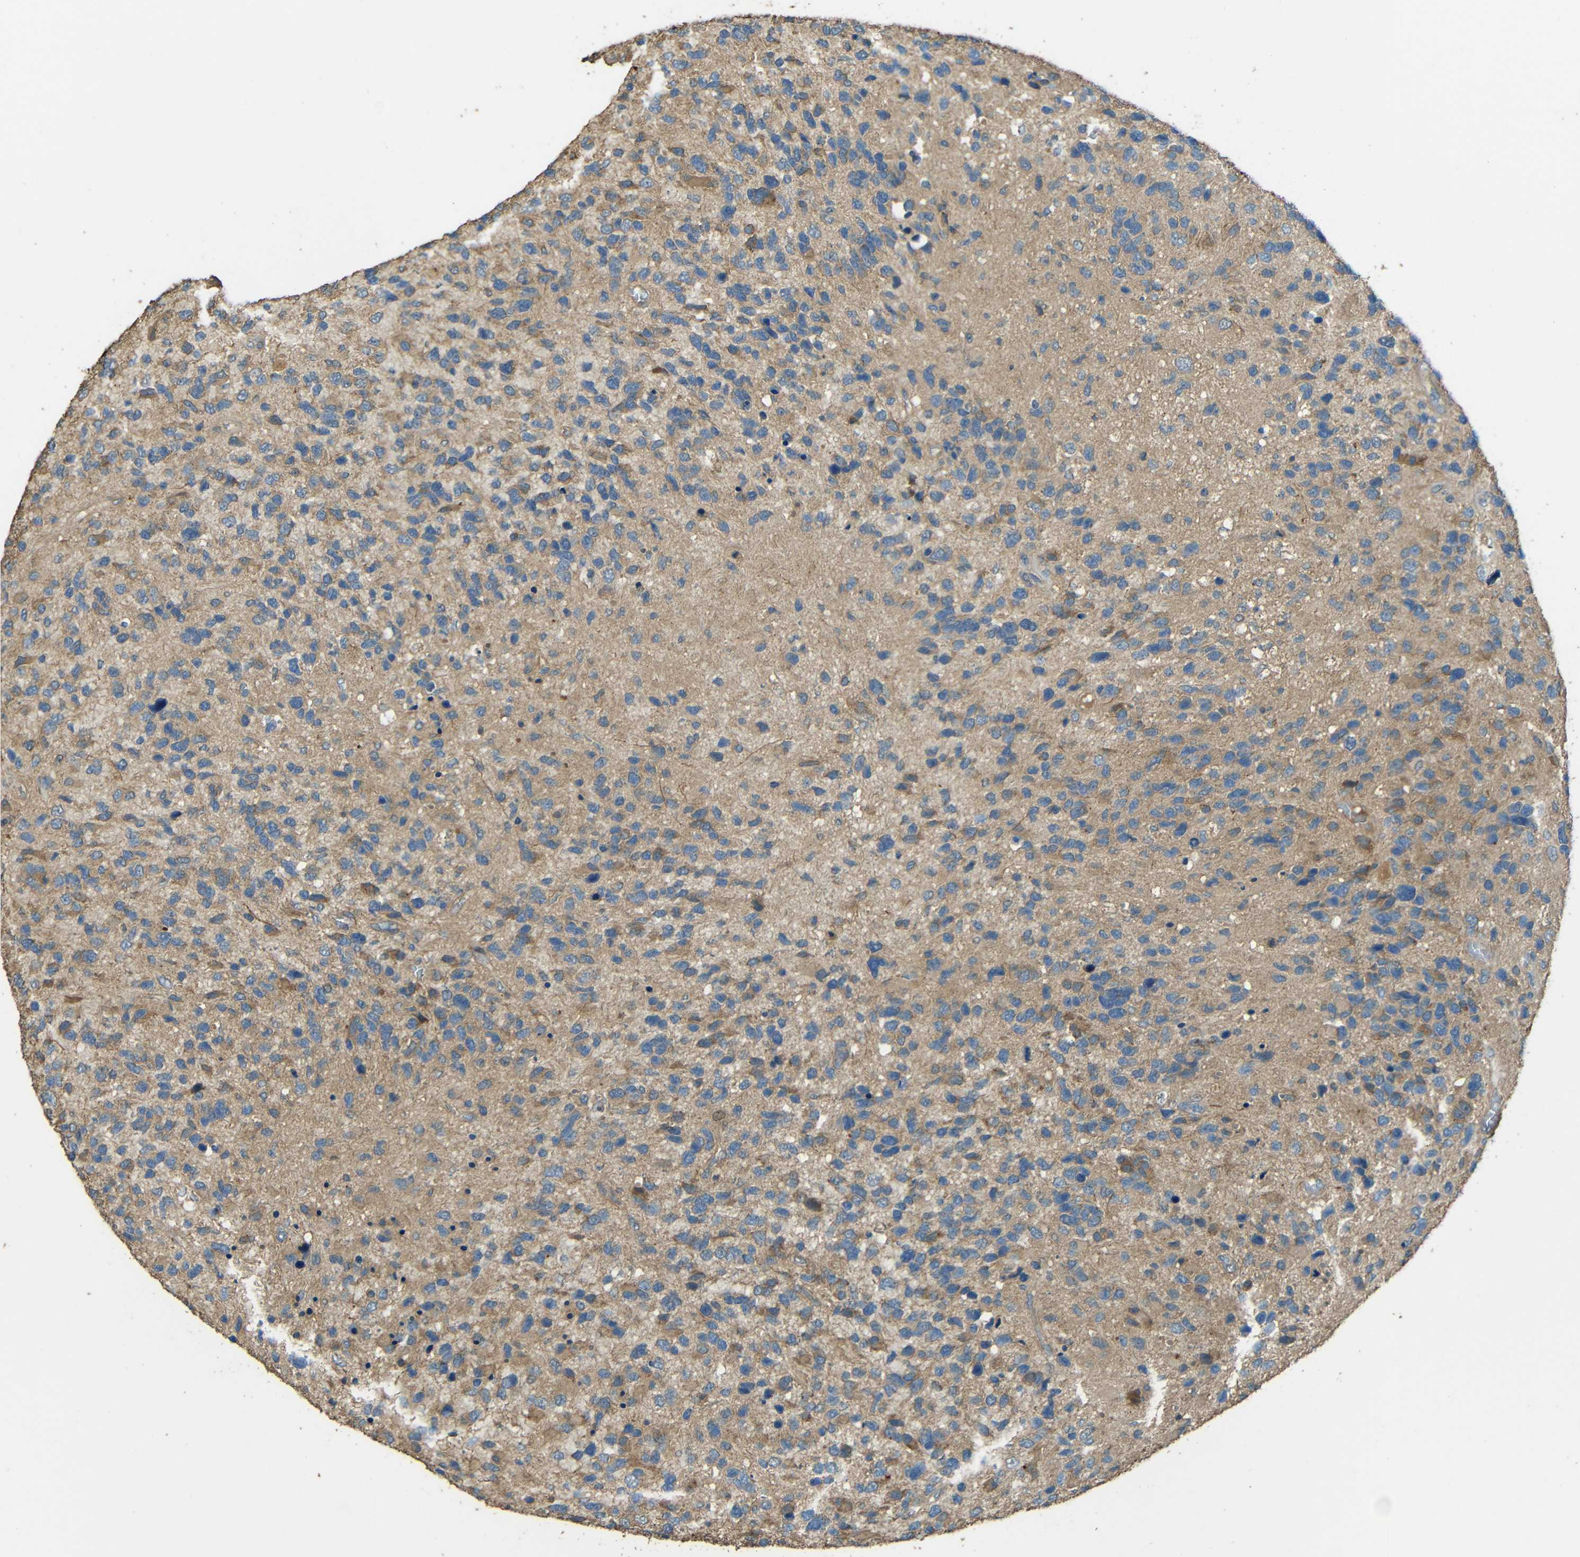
{"staining": {"intensity": "moderate", "quantity": "25%-75%", "location": "cytoplasmic/membranous"}, "tissue": "glioma", "cell_type": "Tumor cells", "image_type": "cancer", "snomed": [{"axis": "morphology", "description": "Glioma, malignant, High grade"}, {"axis": "topography", "description": "Brain"}], "caption": "Immunohistochemistry (IHC) of human glioma shows medium levels of moderate cytoplasmic/membranous positivity in approximately 25%-75% of tumor cells.", "gene": "ACACA", "patient": {"sex": "female", "age": 58}}